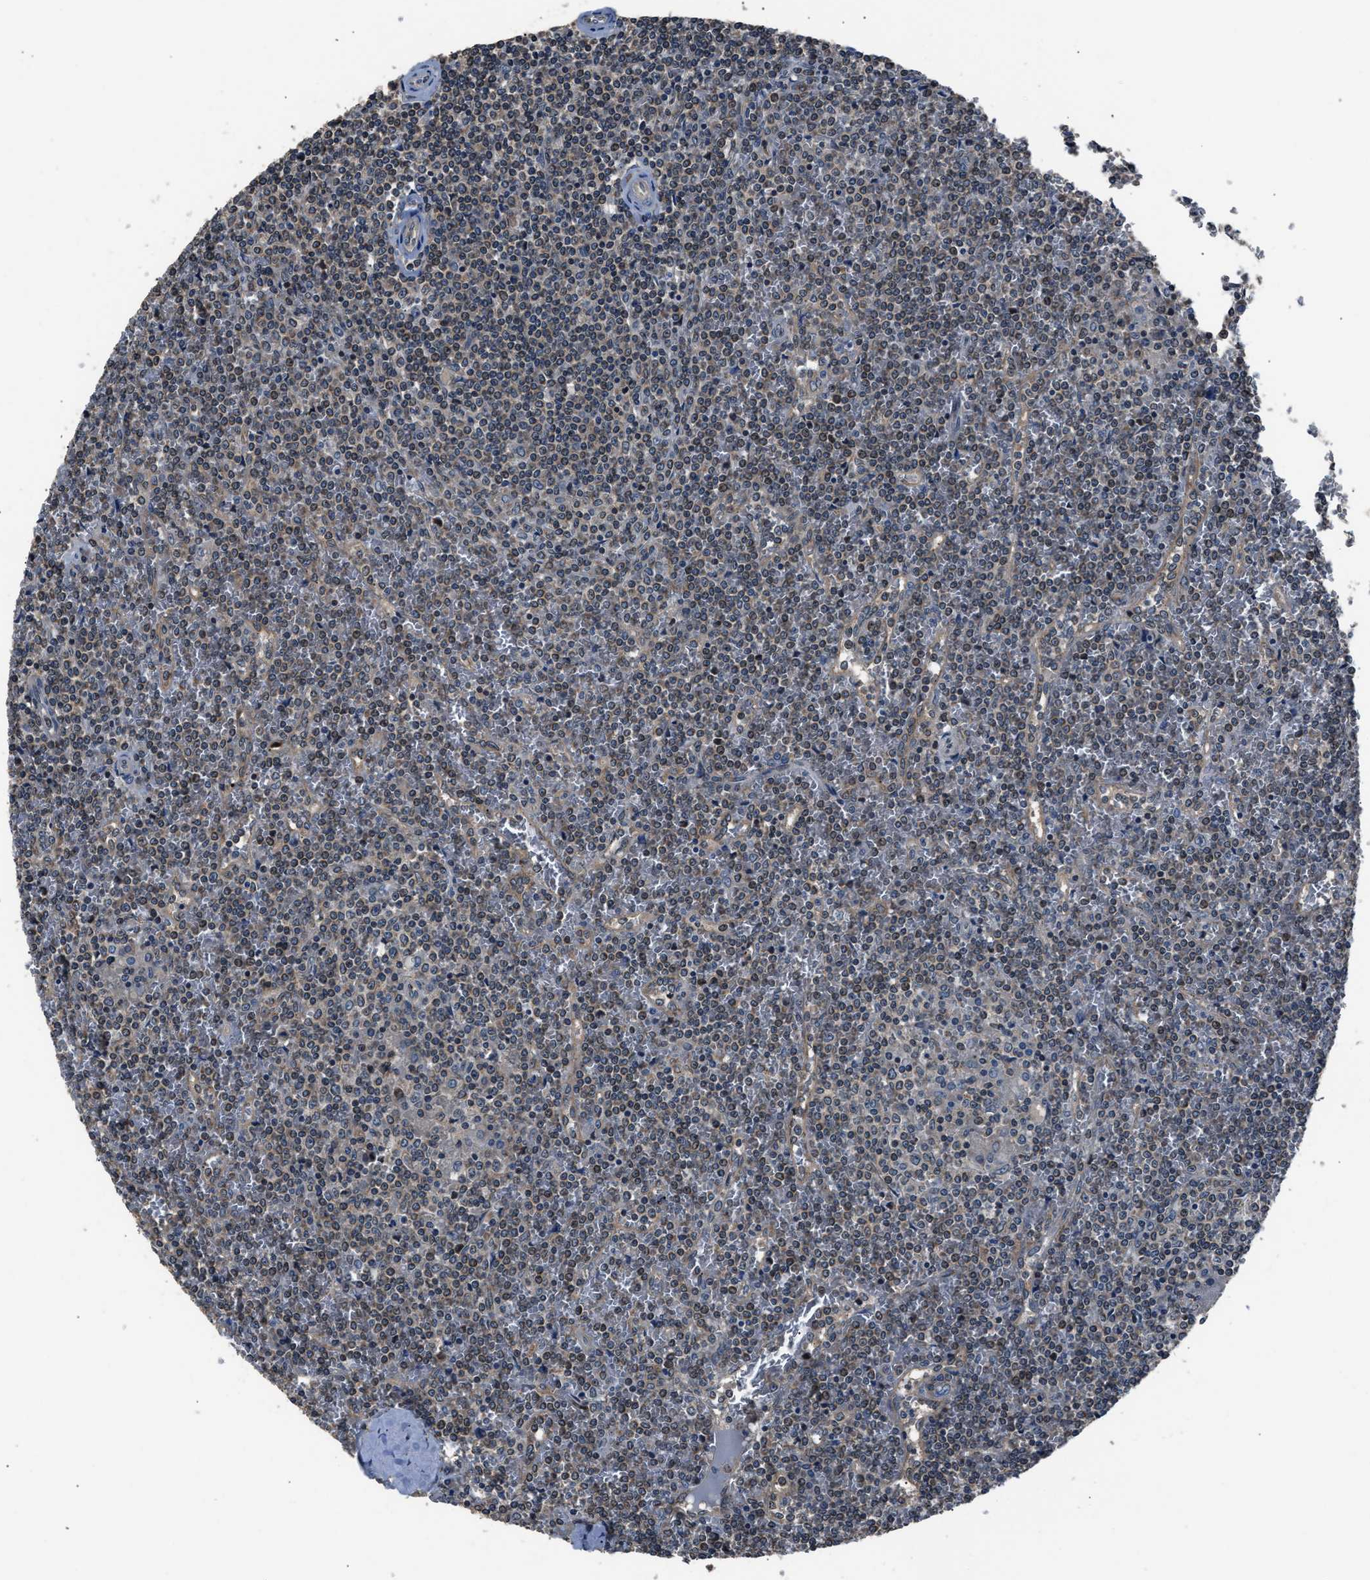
{"staining": {"intensity": "weak", "quantity": "25%-75%", "location": "cytoplasmic/membranous,nuclear"}, "tissue": "lymphoma", "cell_type": "Tumor cells", "image_type": "cancer", "snomed": [{"axis": "morphology", "description": "Malignant lymphoma, non-Hodgkin's type, Low grade"}, {"axis": "topography", "description": "Spleen"}], "caption": "Approximately 25%-75% of tumor cells in malignant lymphoma, non-Hodgkin's type (low-grade) reveal weak cytoplasmic/membranous and nuclear protein expression as visualized by brown immunohistochemical staining.", "gene": "TNRC18", "patient": {"sex": "female", "age": 19}}